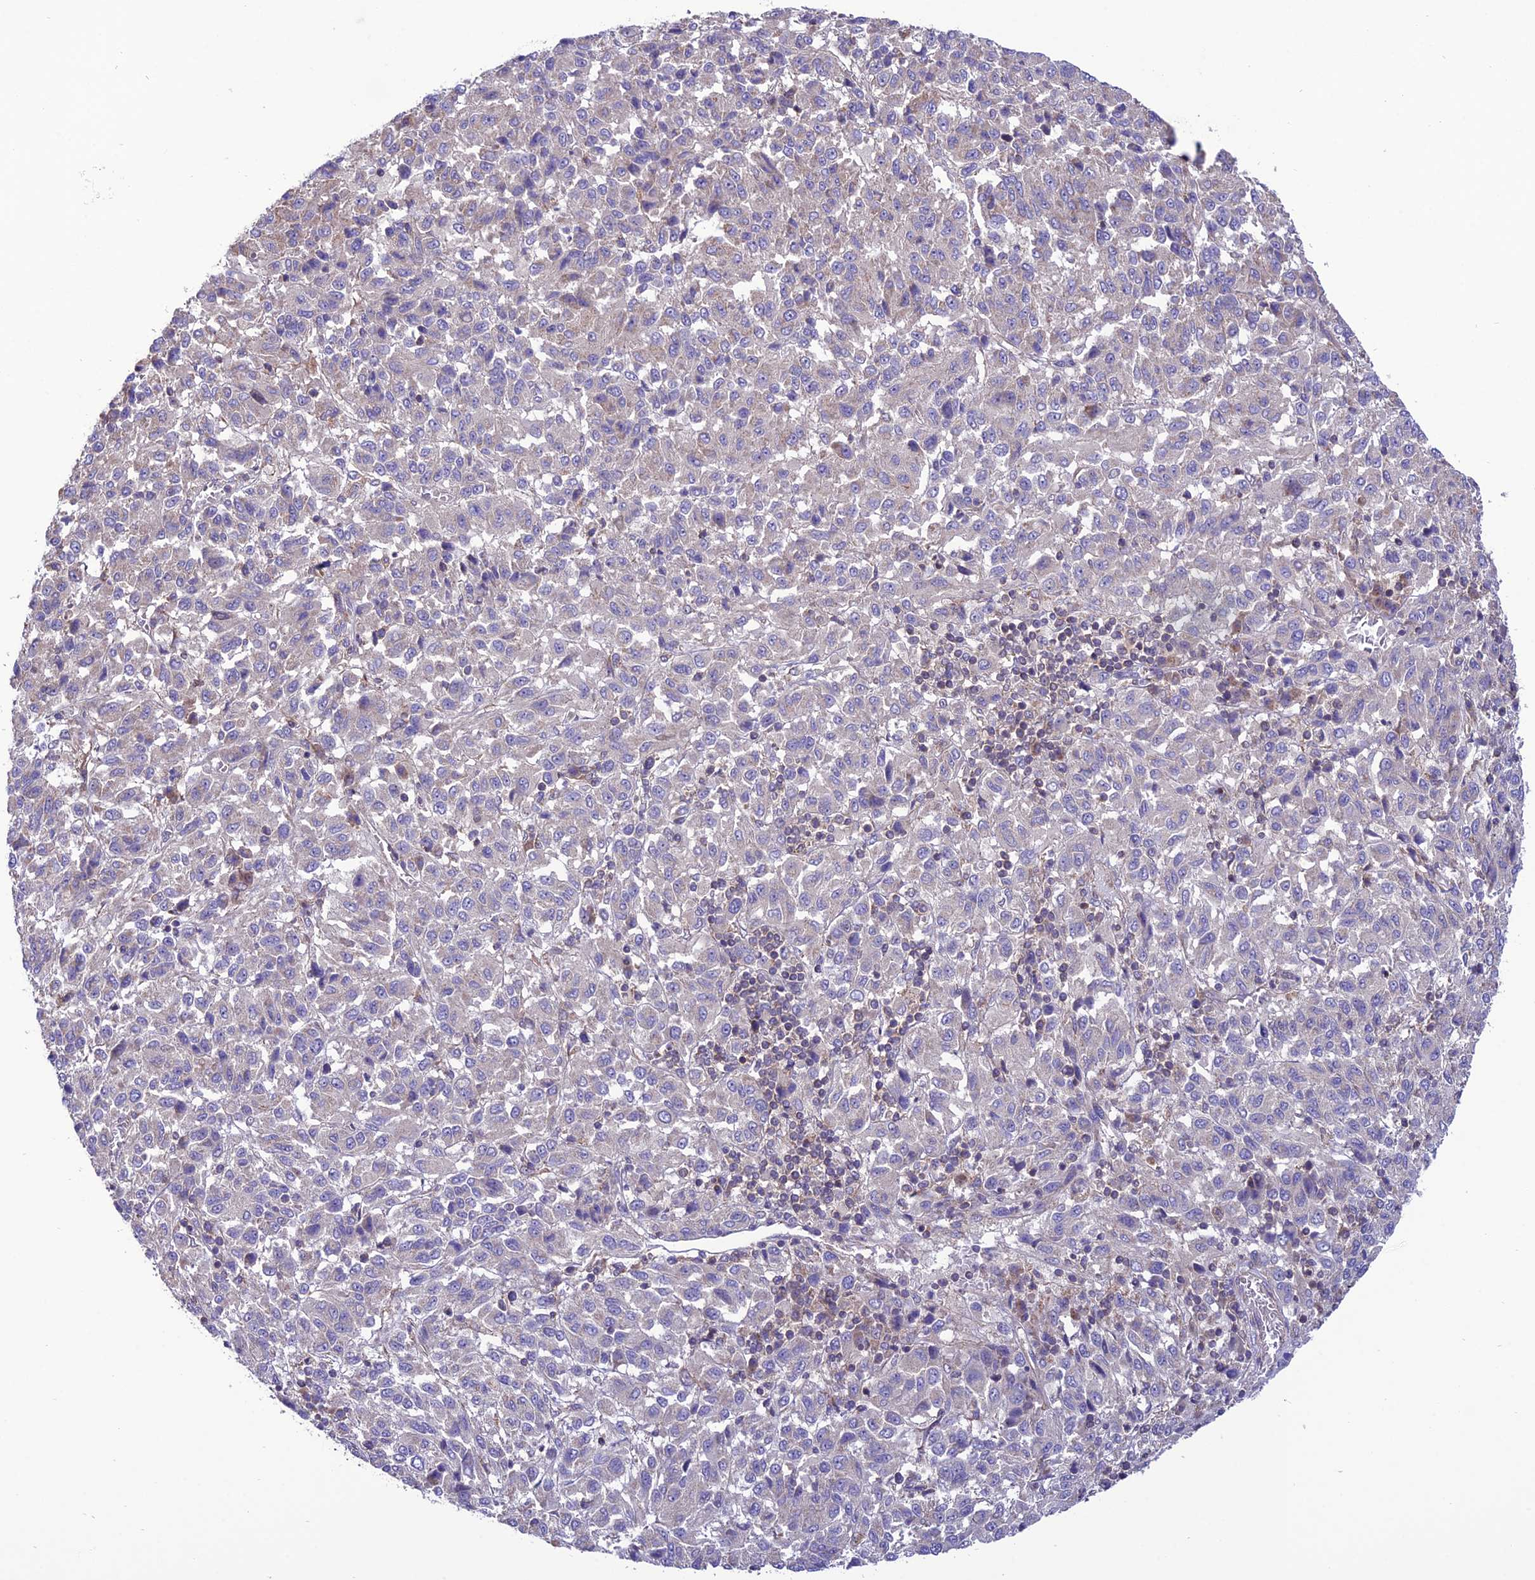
{"staining": {"intensity": "negative", "quantity": "none", "location": "none"}, "tissue": "melanoma", "cell_type": "Tumor cells", "image_type": "cancer", "snomed": [{"axis": "morphology", "description": "Malignant melanoma, Metastatic site"}, {"axis": "topography", "description": "Lung"}], "caption": "Melanoma was stained to show a protein in brown. There is no significant staining in tumor cells.", "gene": "PPIL3", "patient": {"sex": "male", "age": 64}}